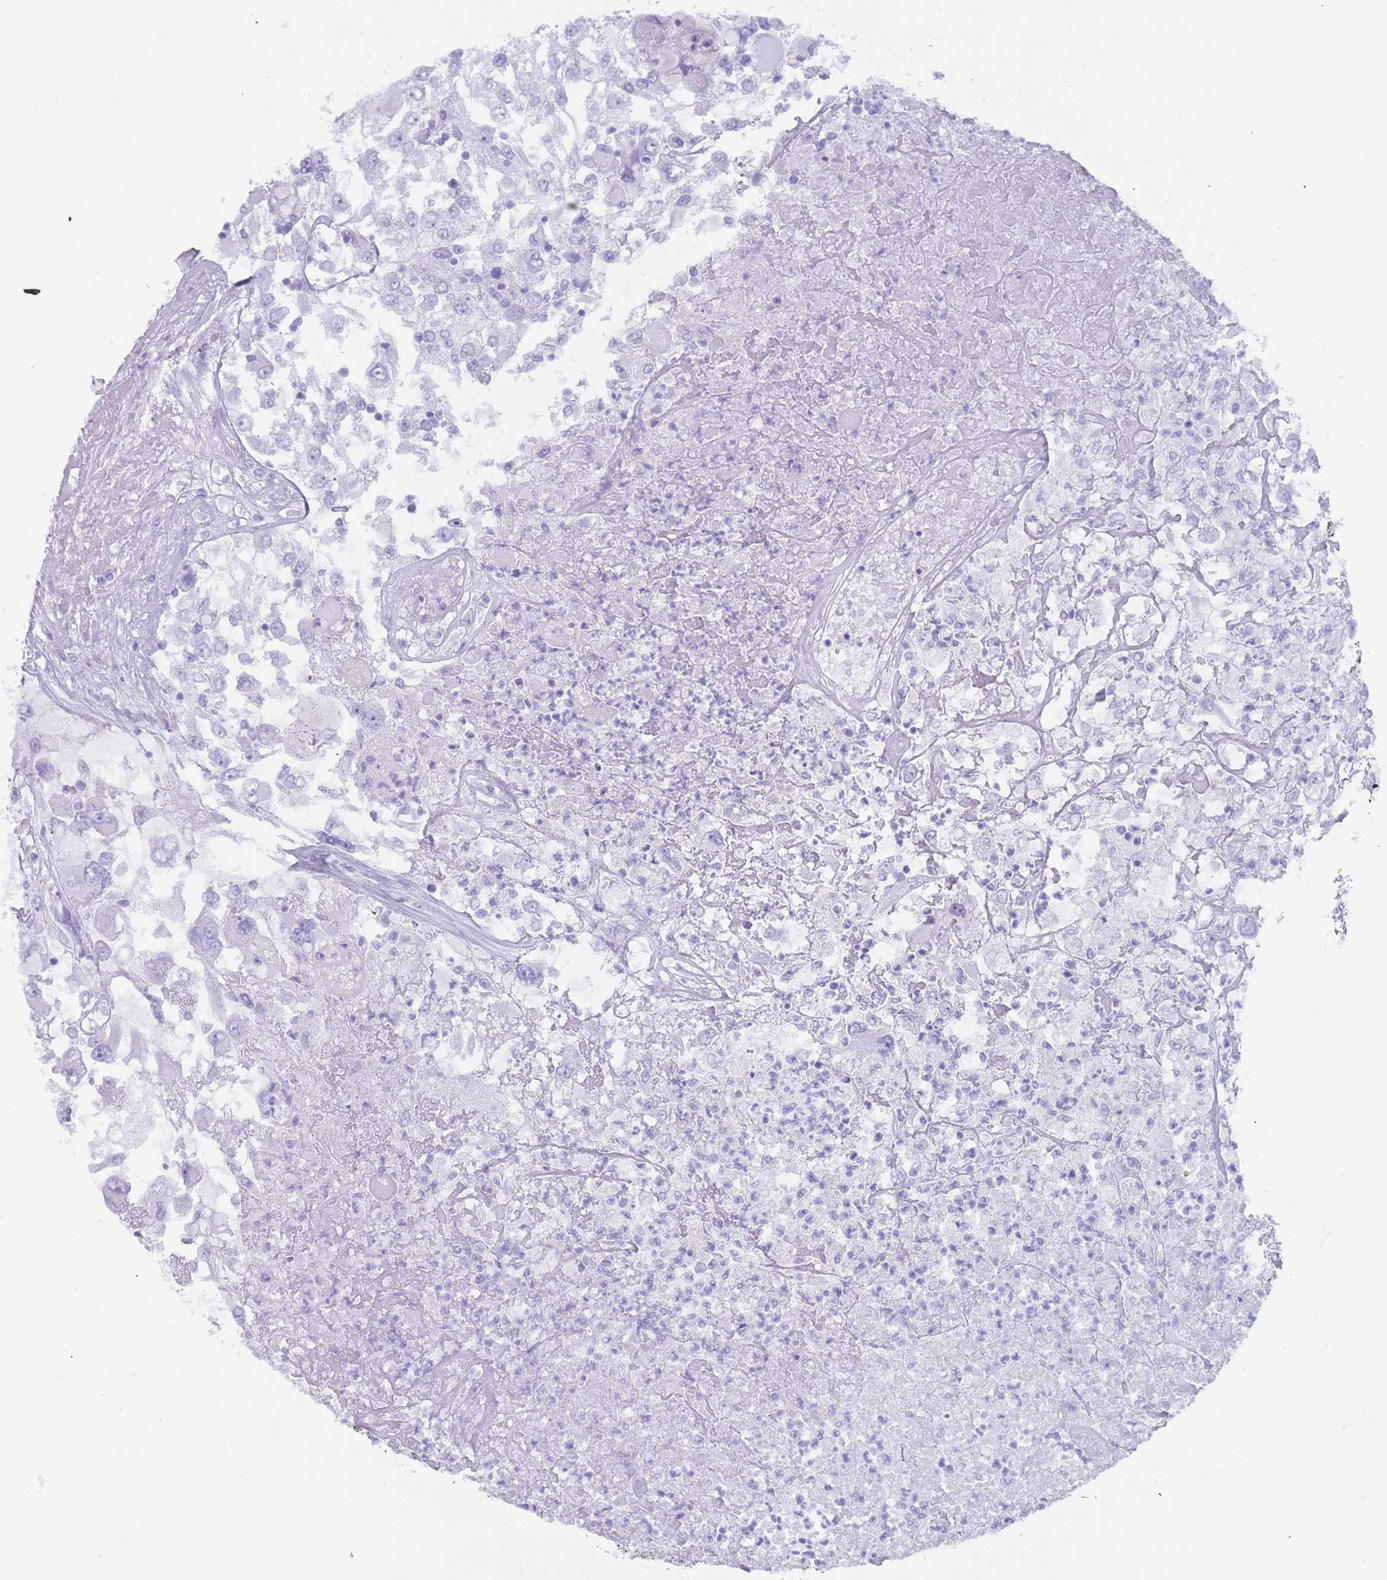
{"staining": {"intensity": "negative", "quantity": "none", "location": "none"}, "tissue": "renal cancer", "cell_type": "Tumor cells", "image_type": "cancer", "snomed": [{"axis": "morphology", "description": "Adenocarcinoma, NOS"}, {"axis": "topography", "description": "Kidney"}], "caption": "Immunohistochemical staining of renal cancer demonstrates no significant positivity in tumor cells.", "gene": "MYADML2", "patient": {"sex": "female", "age": 52}}